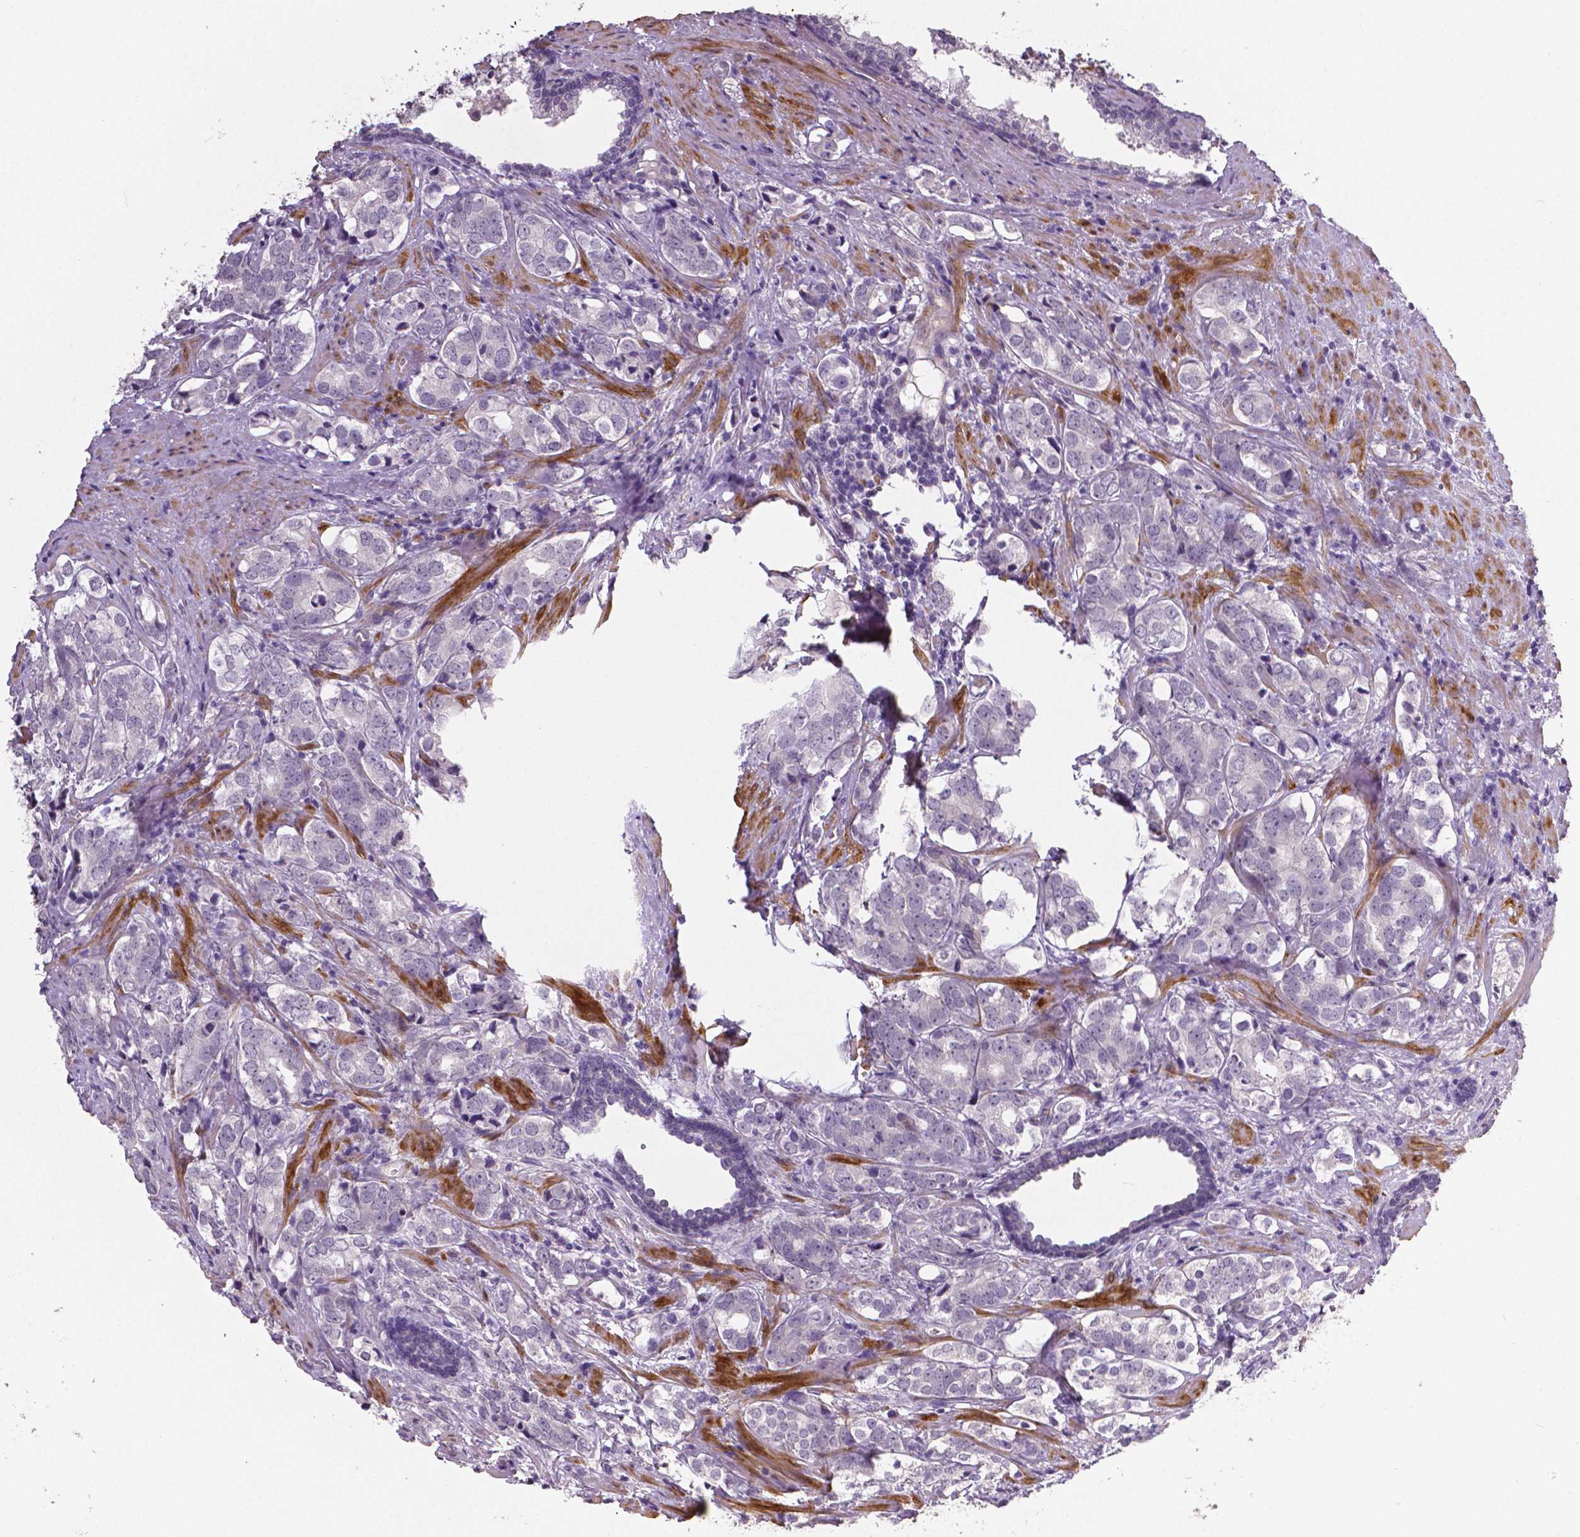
{"staining": {"intensity": "negative", "quantity": "none", "location": "none"}, "tissue": "prostate cancer", "cell_type": "Tumor cells", "image_type": "cancer", "snomed": [{"axis": "morphology", "description": "Adenocarcinoma, NOS"}, {"axis": "topography", "description": "Prostate and seminal vesicle, NOS"}], "caption": "High power microscopy histopathology image of an IHC photomicrograph of prostate cancer, revealing no significant positivity in tumor cells.", "gene": "FLT1", "patient": {"sex": "male", "age": 63}}